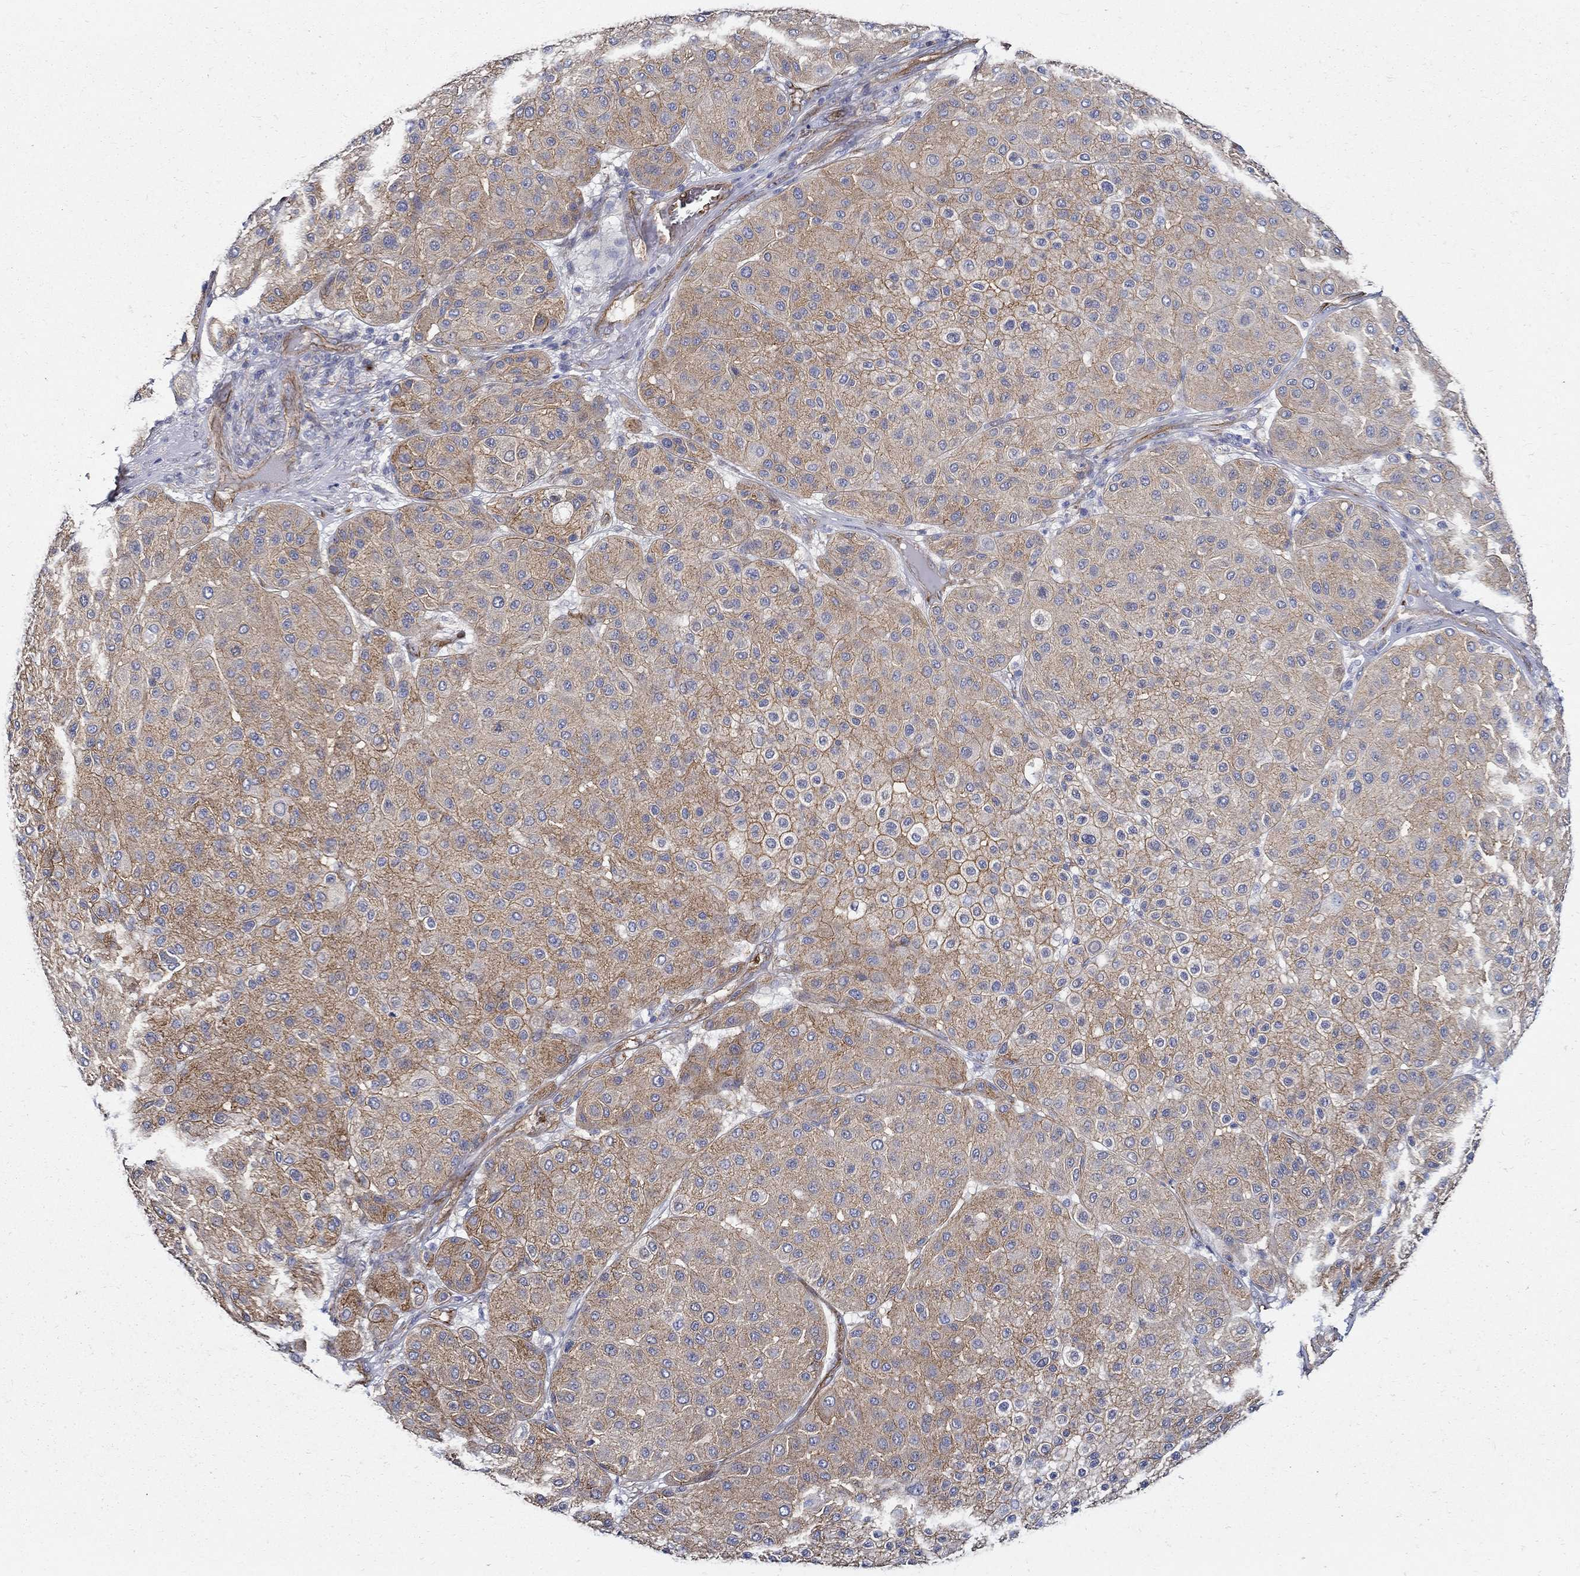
{"staining": {"intensity": "moderate", "quantity": ">75%", "location": "cytoplasmic/membranous"}, "tissue": "melanoma", "cell_type": "Tumor cells", "image_type": "cancer", "snomed": [{"axis": "morphology", "description": "Malignant melanoma, Metastatic site"}, {"axis": "topography", "description": "Smooth muscle"}], "caption": "There is medium levels of moderate cytoplasmic/membranous positivity in tumor cells of malignant melanoma (metastatic site), as demonstrated by immunohistochemical staining (brown color).", "gene": "APBB3", "patient": {"sex": "male", "age": 41}}